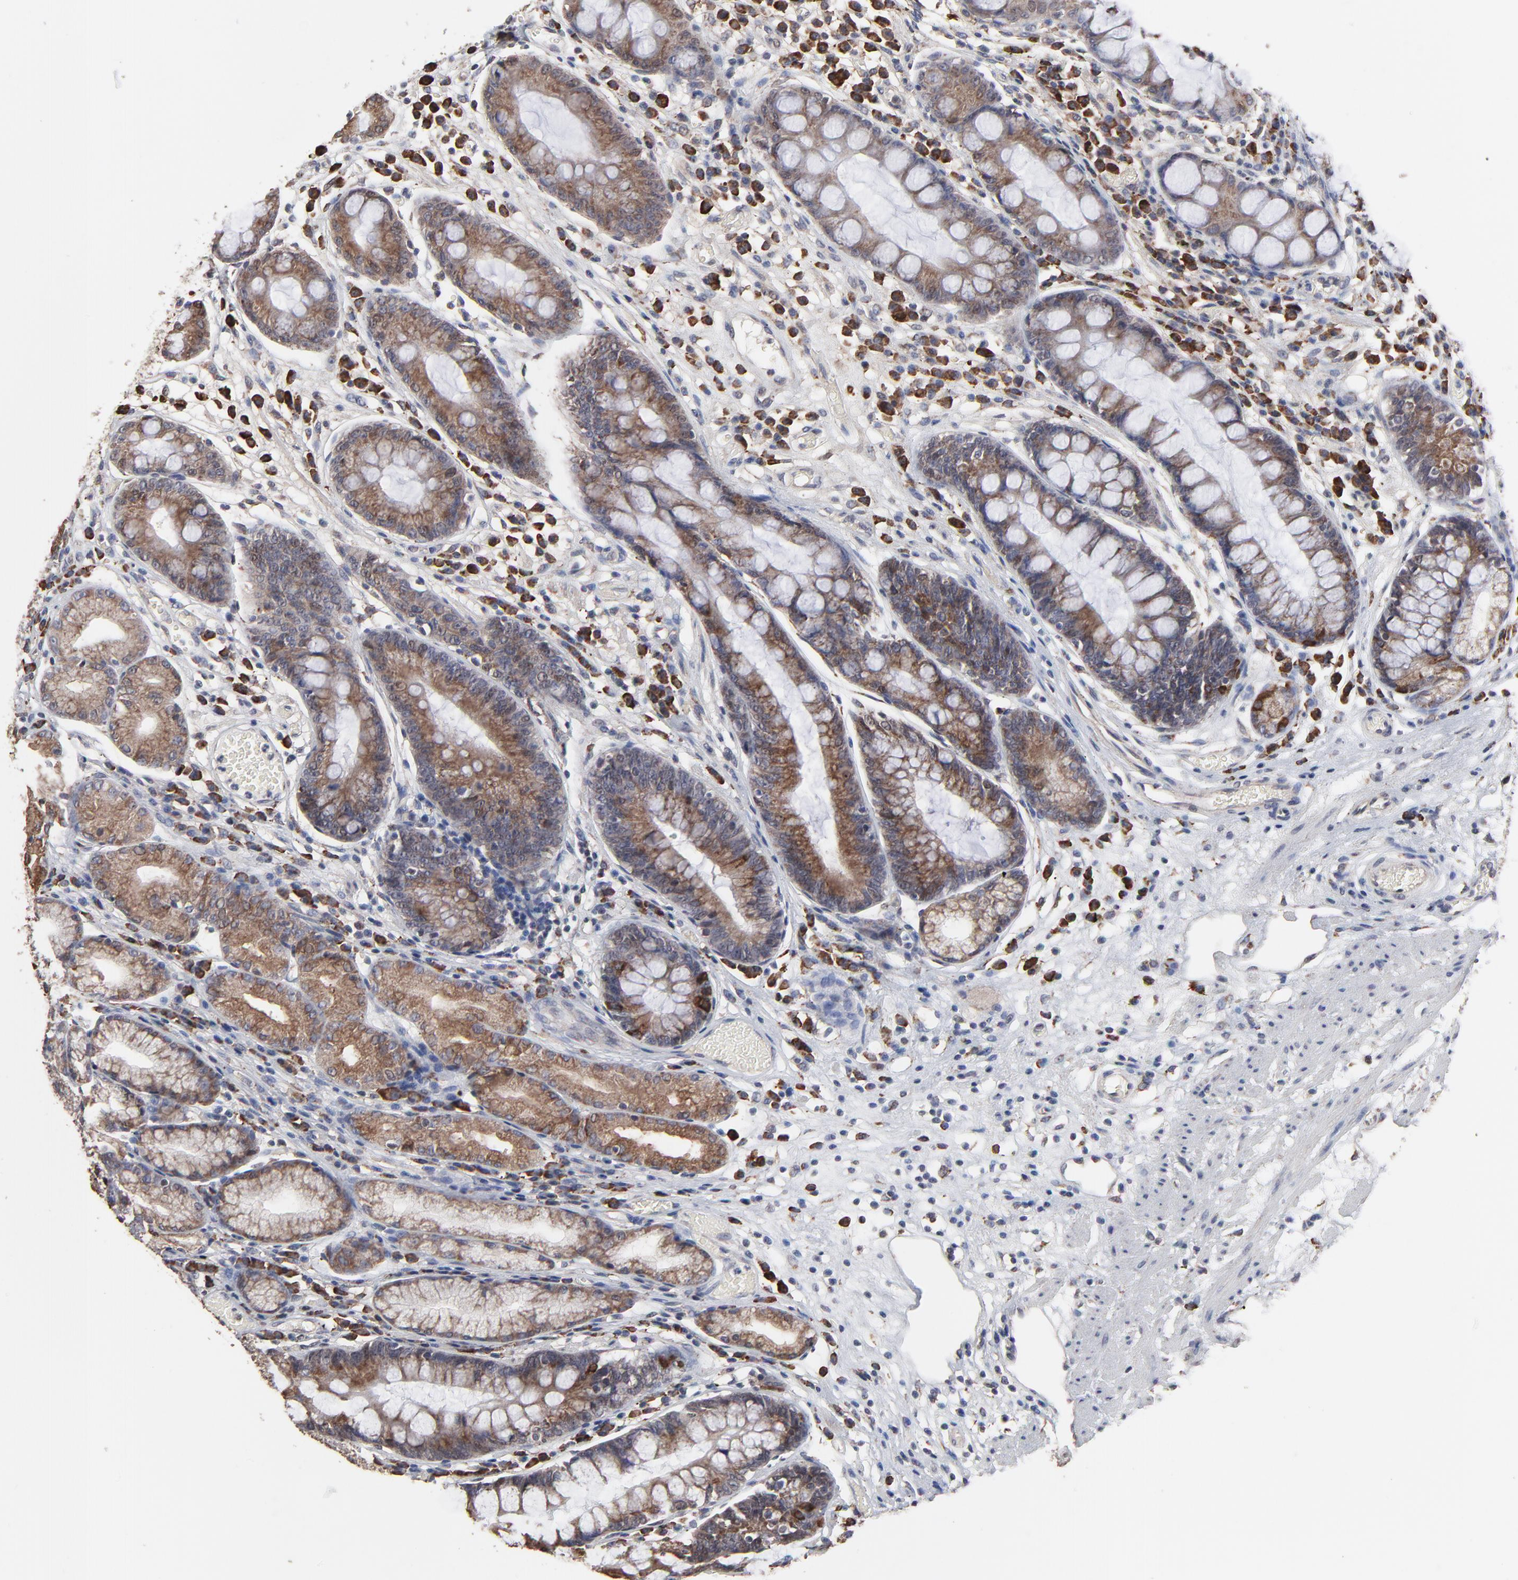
{"staining": {"intensity": "moderate", "quantity": ">75%", "location": "cytoplasmic/membranous"}, "tissue": "stomach", "cell_type": "Glandular cells", "image_type": "normal", "snomed": [{"axis": "morphology", "description": "Normal tissue, NOS"}, {"axis": "morphology", "description": "Inflammation, NOS"}, {"axis": "topography", "description": "Stomach, lower"}], "caption": "Moderate cytoplasmic/membranous protein positivity is seen in approximately >75% of glandular cells in stomach.", "gene": "CHM", "patient": {"sex": "male", "age": 59}}